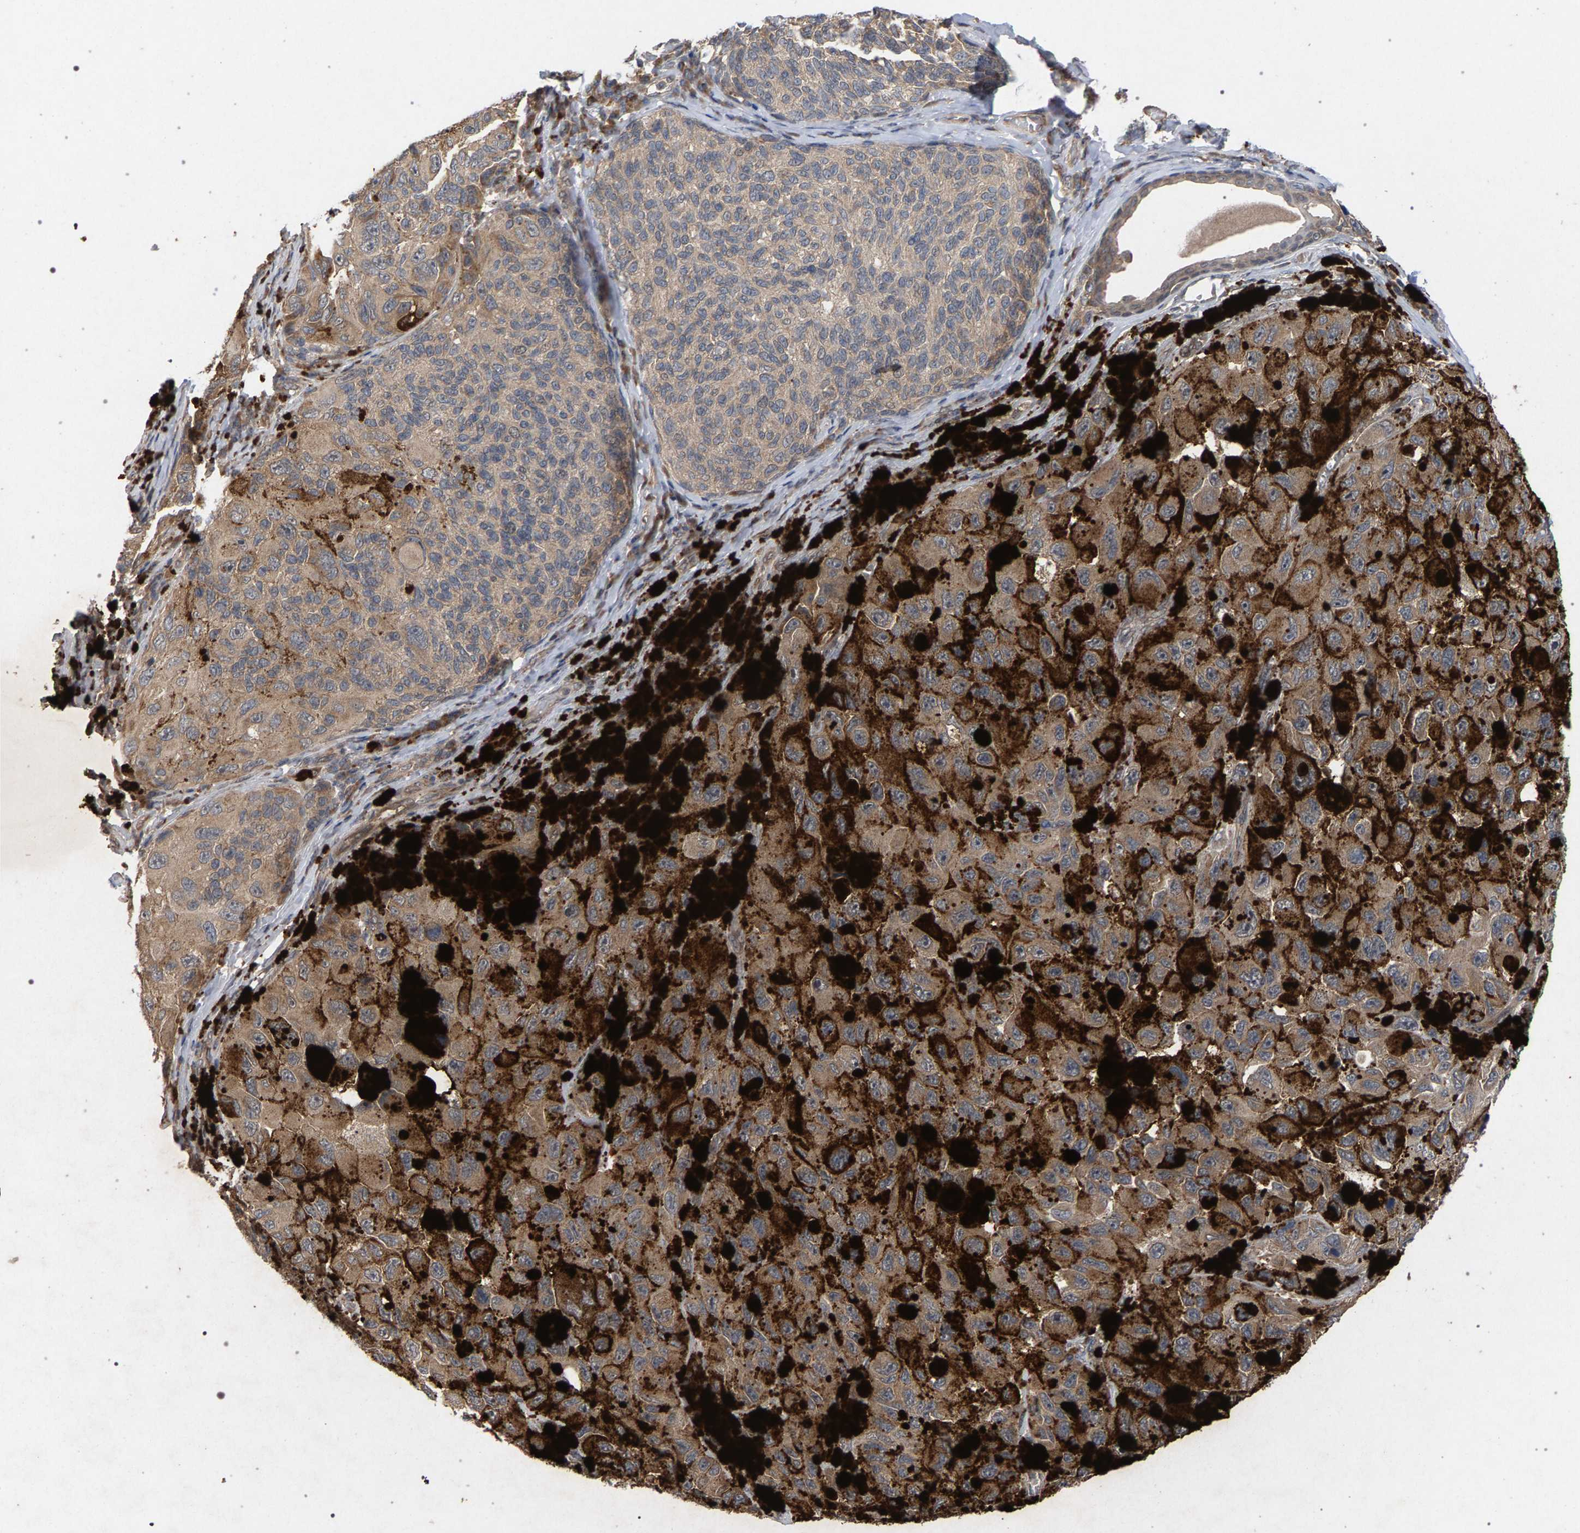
{"staining": {"intensity": "weak", "quantity": ">75%", "location": "cytoplasmic/membranous"}, "tissue": "melanoma", "cell_type": "Tumor cells", "image_type": "cancer", "snomed": [{"axis": "morphology", "description": "Malignant melanoma, NOS"}, {"axis": "topography", "description": "Skin"}], "caption": "Immunohistochemistry (DAB (3,3'-diaminobenzidine)) staining of human melanoma demonstrates weak cytoplasmic/membranous protein positivity in approximately >75% of tumor cells.", "gene": "SLC4A4", "patient": {"sex": "female", "age": 73}}